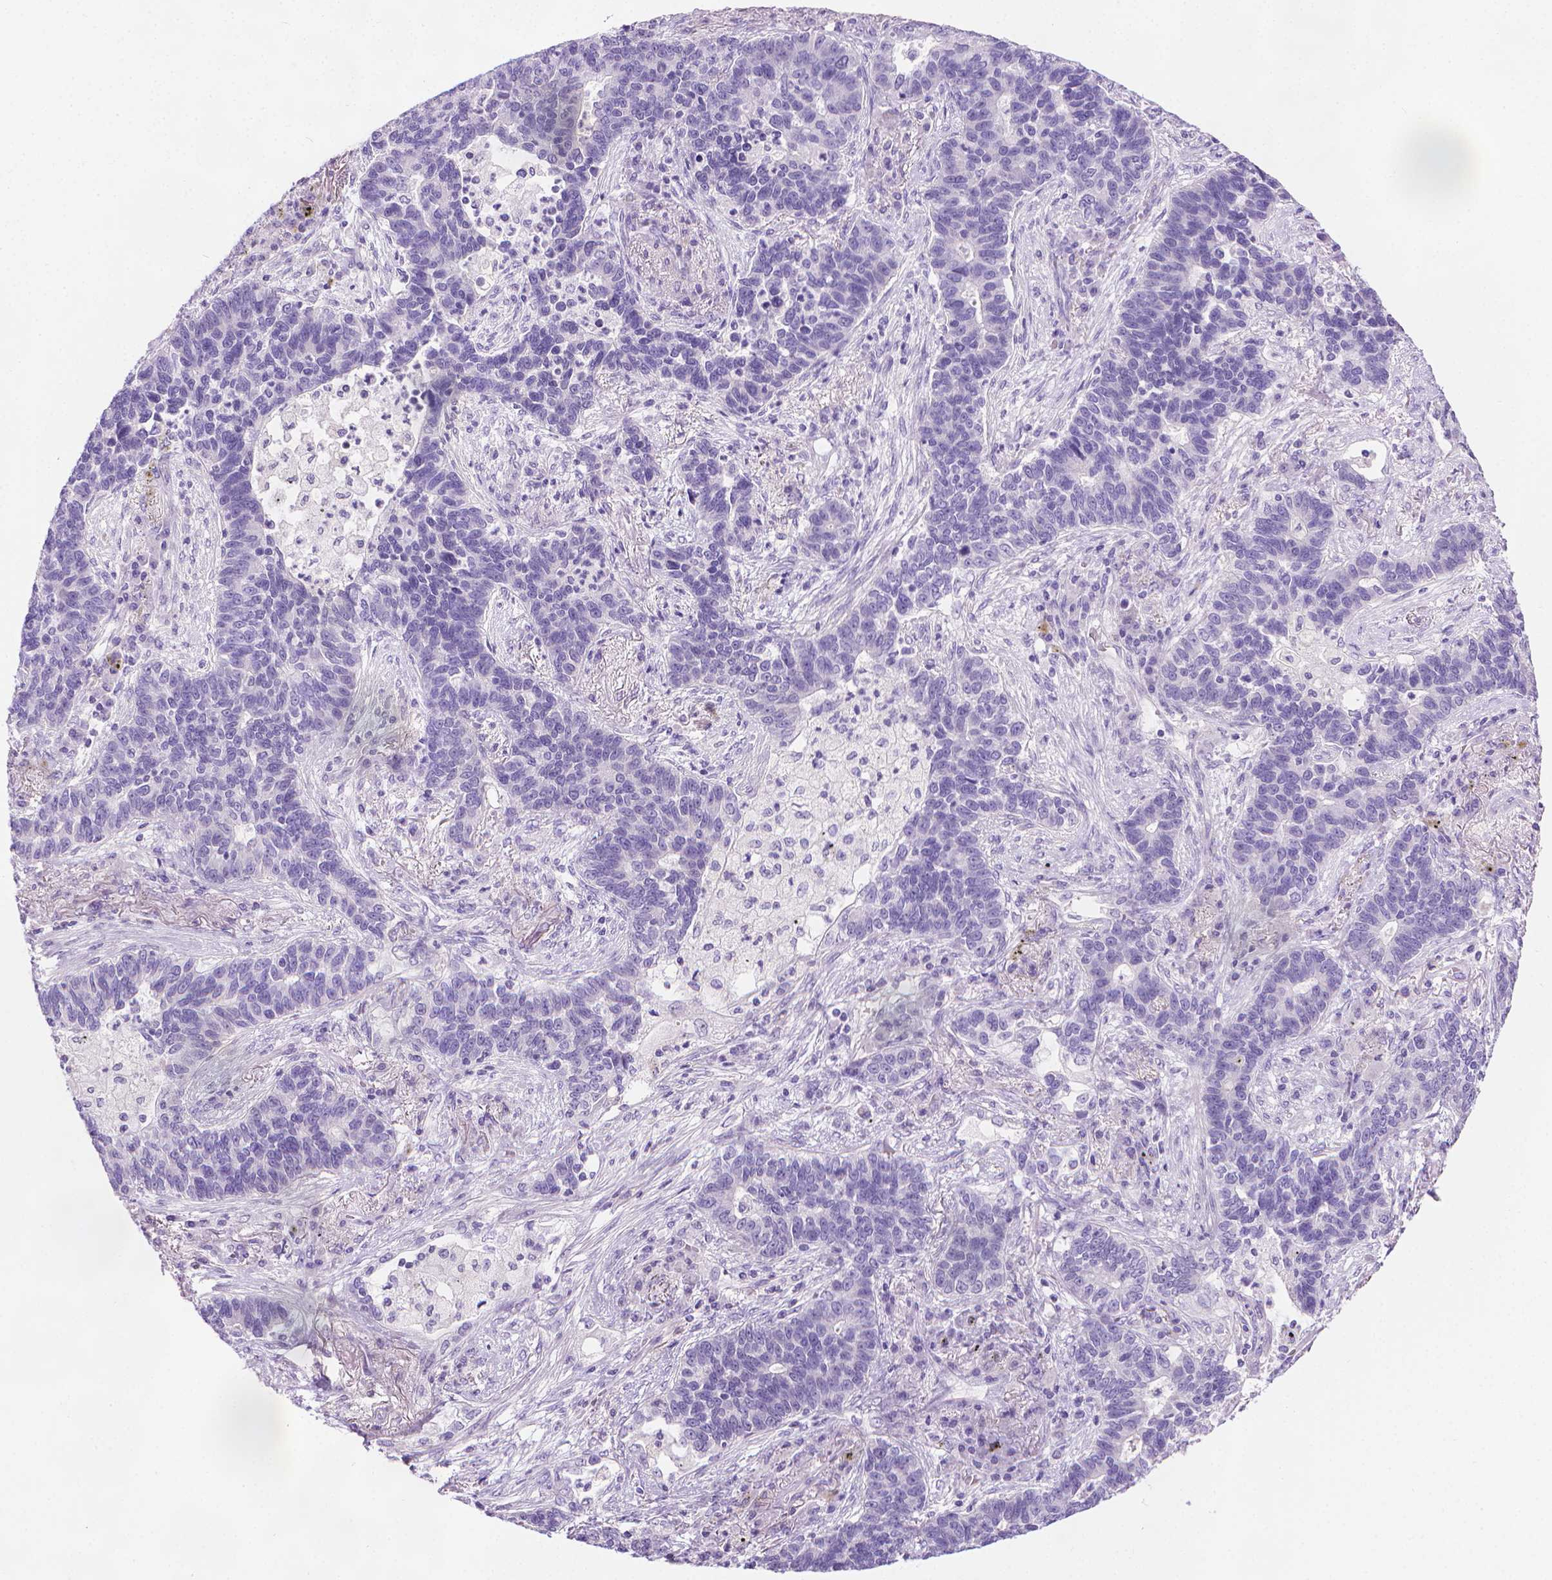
{"staining": {"intensity": "negative", "quantity": "none", "location": "none"}, "tissue": "lung cancer", "cell_type": "Tumor cells", "image_type": "cancer", "snomed": [{"axis": "morphology", "description": "Adenocarcinoma, NOS"}, {"axis": "topography", "description": "Lung"}], "caption": "Immunohistochemical staining of lung adenocarcinoma reveals no significant expression in tumor cells. The staining is performed using DAB (3,3'-diaminobenzidine) brown chromogen with nuclei counter-stained in using hematoxylin.", "gene": "SPAG6", "patient": {"sex": "female", "age": 57}}